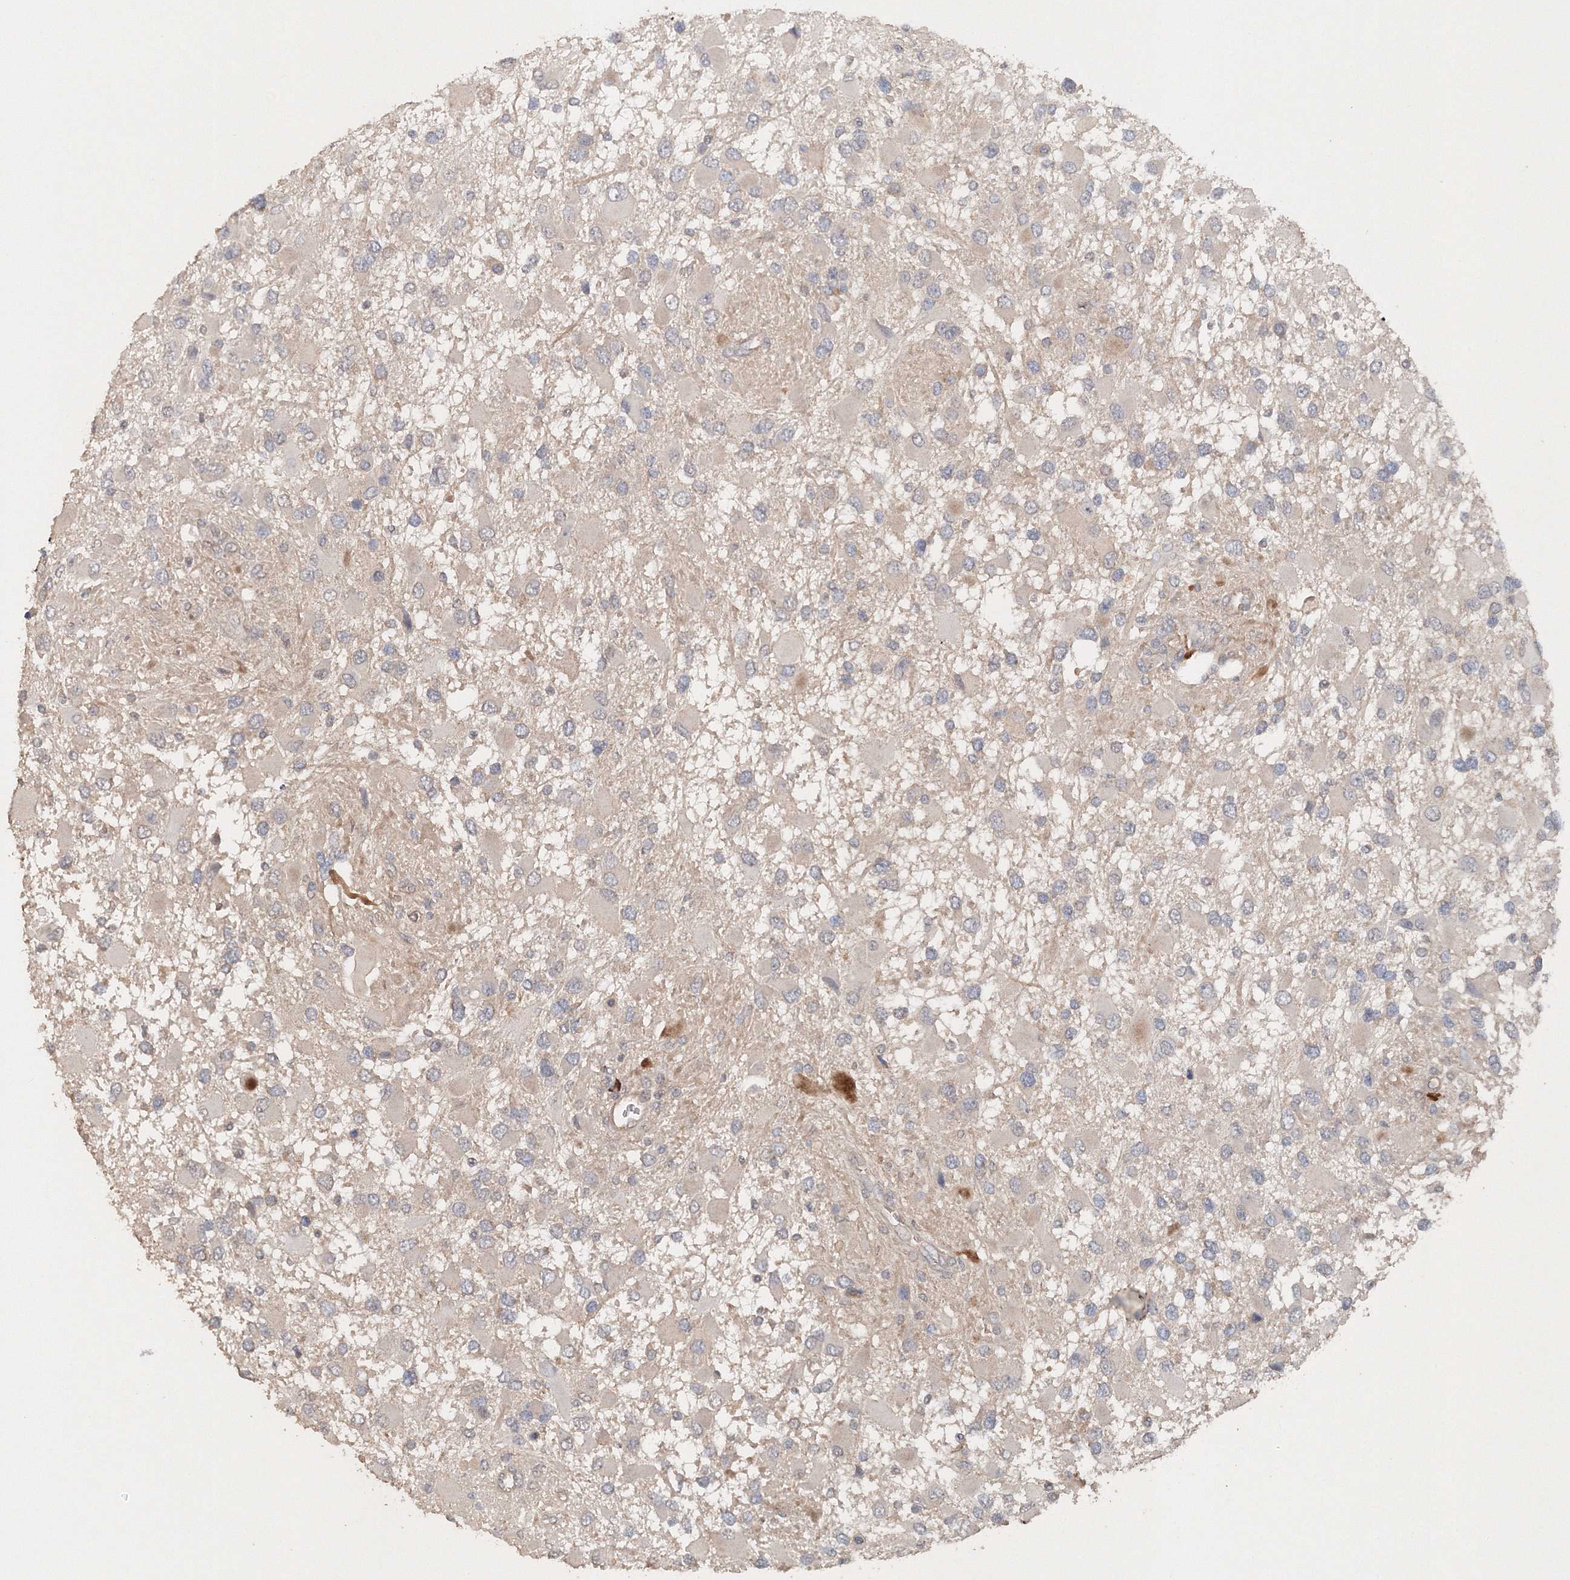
{"staining": {"intensity": "negative", "quantity": "none", "location": "none"}, "tissue": "glioma", "cell_type": "Tumor cells", "image_type": "cancer", "snomed": [{"axis": "morphology", "description": "Glioma, malignant, High grade"}, {"axis": "topography", "description": "Brain"}], "caption": "The IHC image has no significant staining in tumor cells of glioma tissue. Brightfield microscopy of immunohistochemistry stained with DAB (brown) and hematoxylin (blue), captured at high magnification.", "gene": "NALF2", "patient": {"sex": "male", "age": 53}}